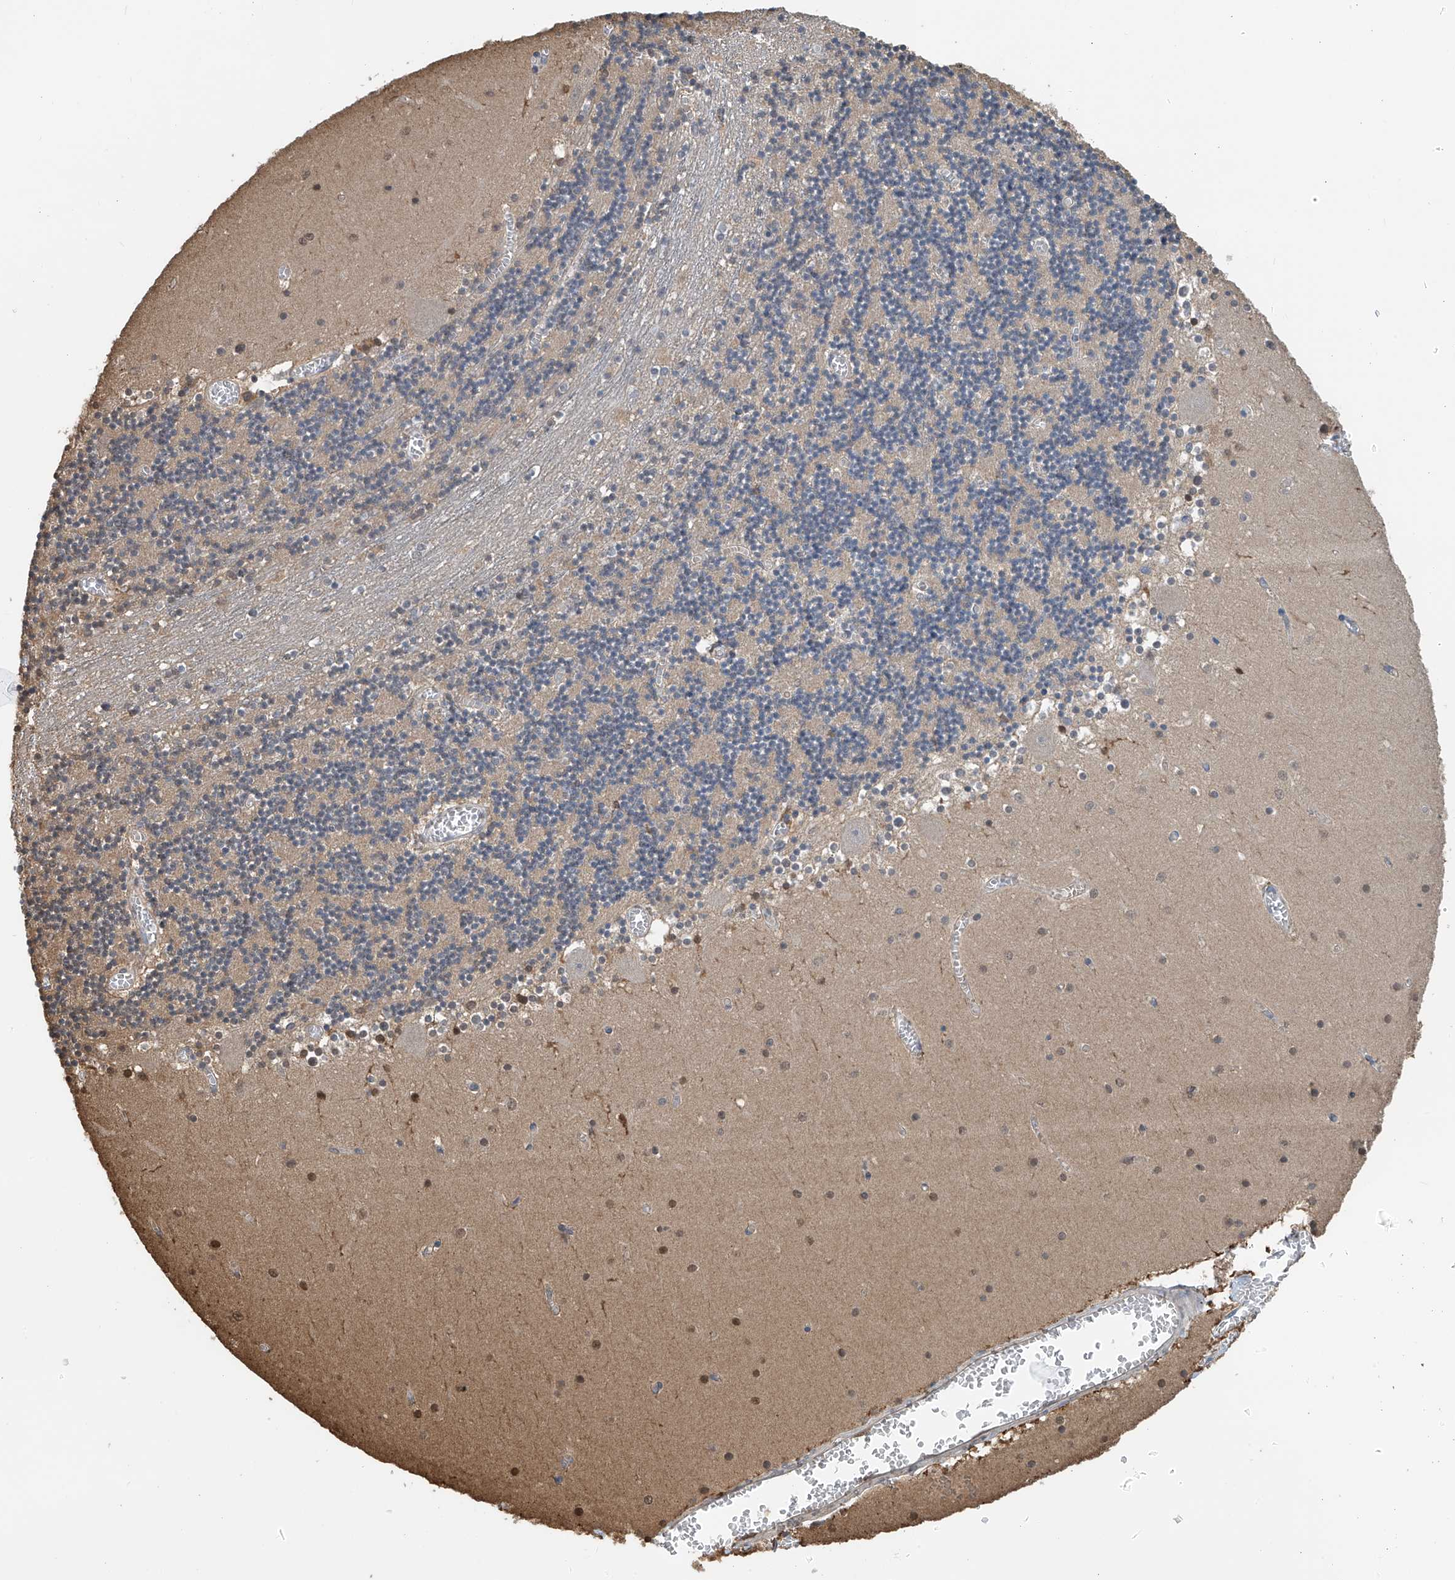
{"staining": {"intensity": "moderate", "quantity": "<25%", "location": "nuclear"}, "tissue": "cerebellum", "cell_type": "Cells in granular layer", "image_type": "normal", "snomed": [{"axis": "morphology", "description": "Normal tissue, NOS"}, {"axis": "topography", "description": "Cerebellum"}], "caption": "Brown immunohistochemical staining in benign cerebellum shows moderate nuclear expression in approximately <25% of cells in granular layer. The staining was performed using DAB to visualize the protein expression in brown, while the nuclei were stained in blue with hematoxylin (Magnification: 20x).", "gene": "PMM1", "patient": {"sex": "female", "age": 28}}